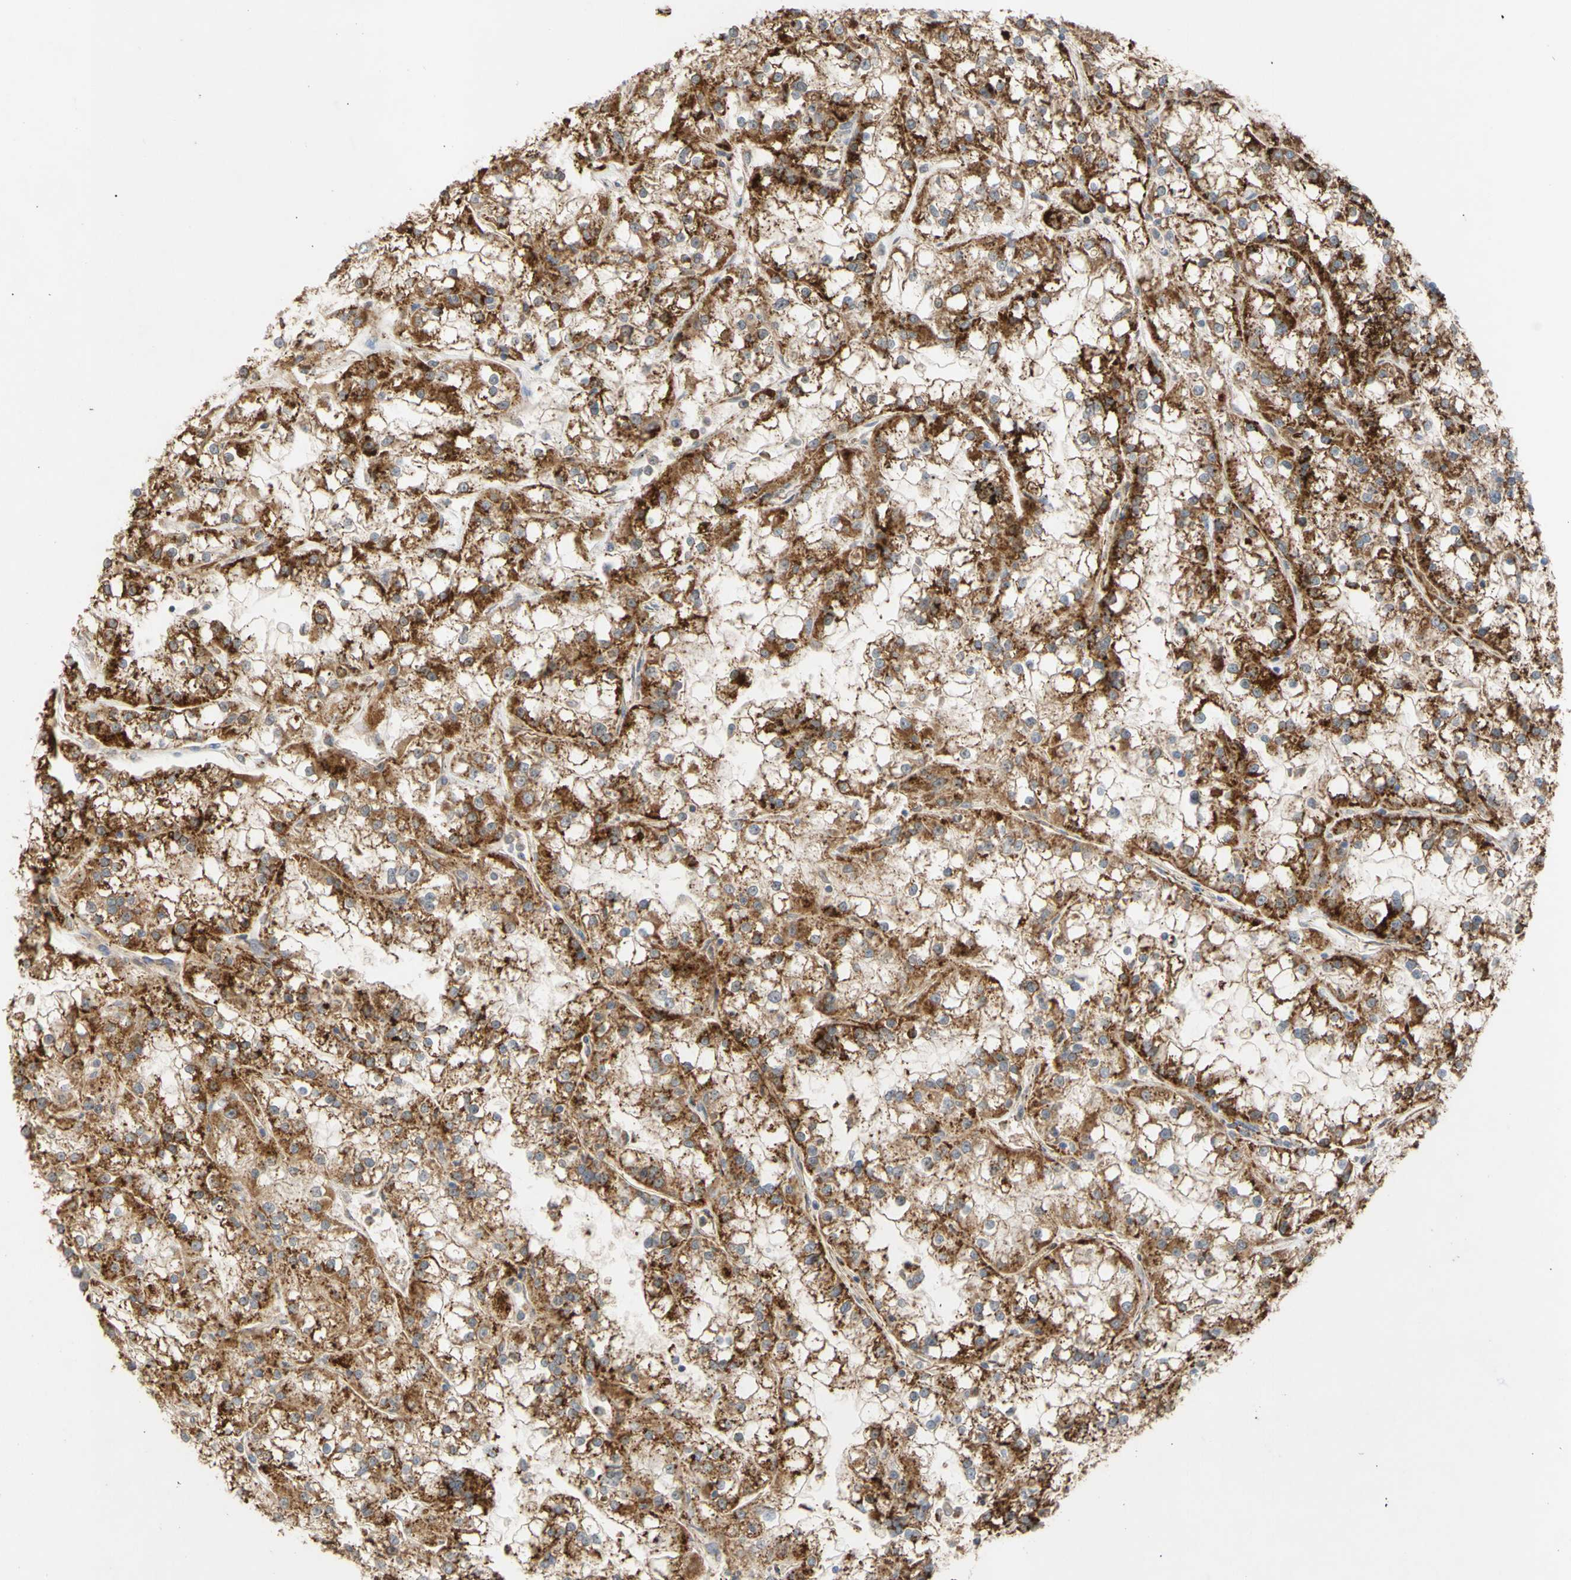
{"staining": {"intensity": "strong", "quantity": ">75%", "location": "cytoplasmic/membranous"}, "tissue": "renal cancer", "cell_type": "Tumor cells", "image_type": "cancer", "snomed": [{"axis": "morphology", "description": "Adenocarcinoma, NOS"}, {"axis": "topography", "description": "Kidney"}], "caption": "DAB immunohistochemical staining of renal cancer (adenocarcinoma) displays strong cytoplasmic/membranous protein expression in about >75% of tumor cells.", "gene": "EIF2S3", "patient": {"sex": "female", "age": 52}}